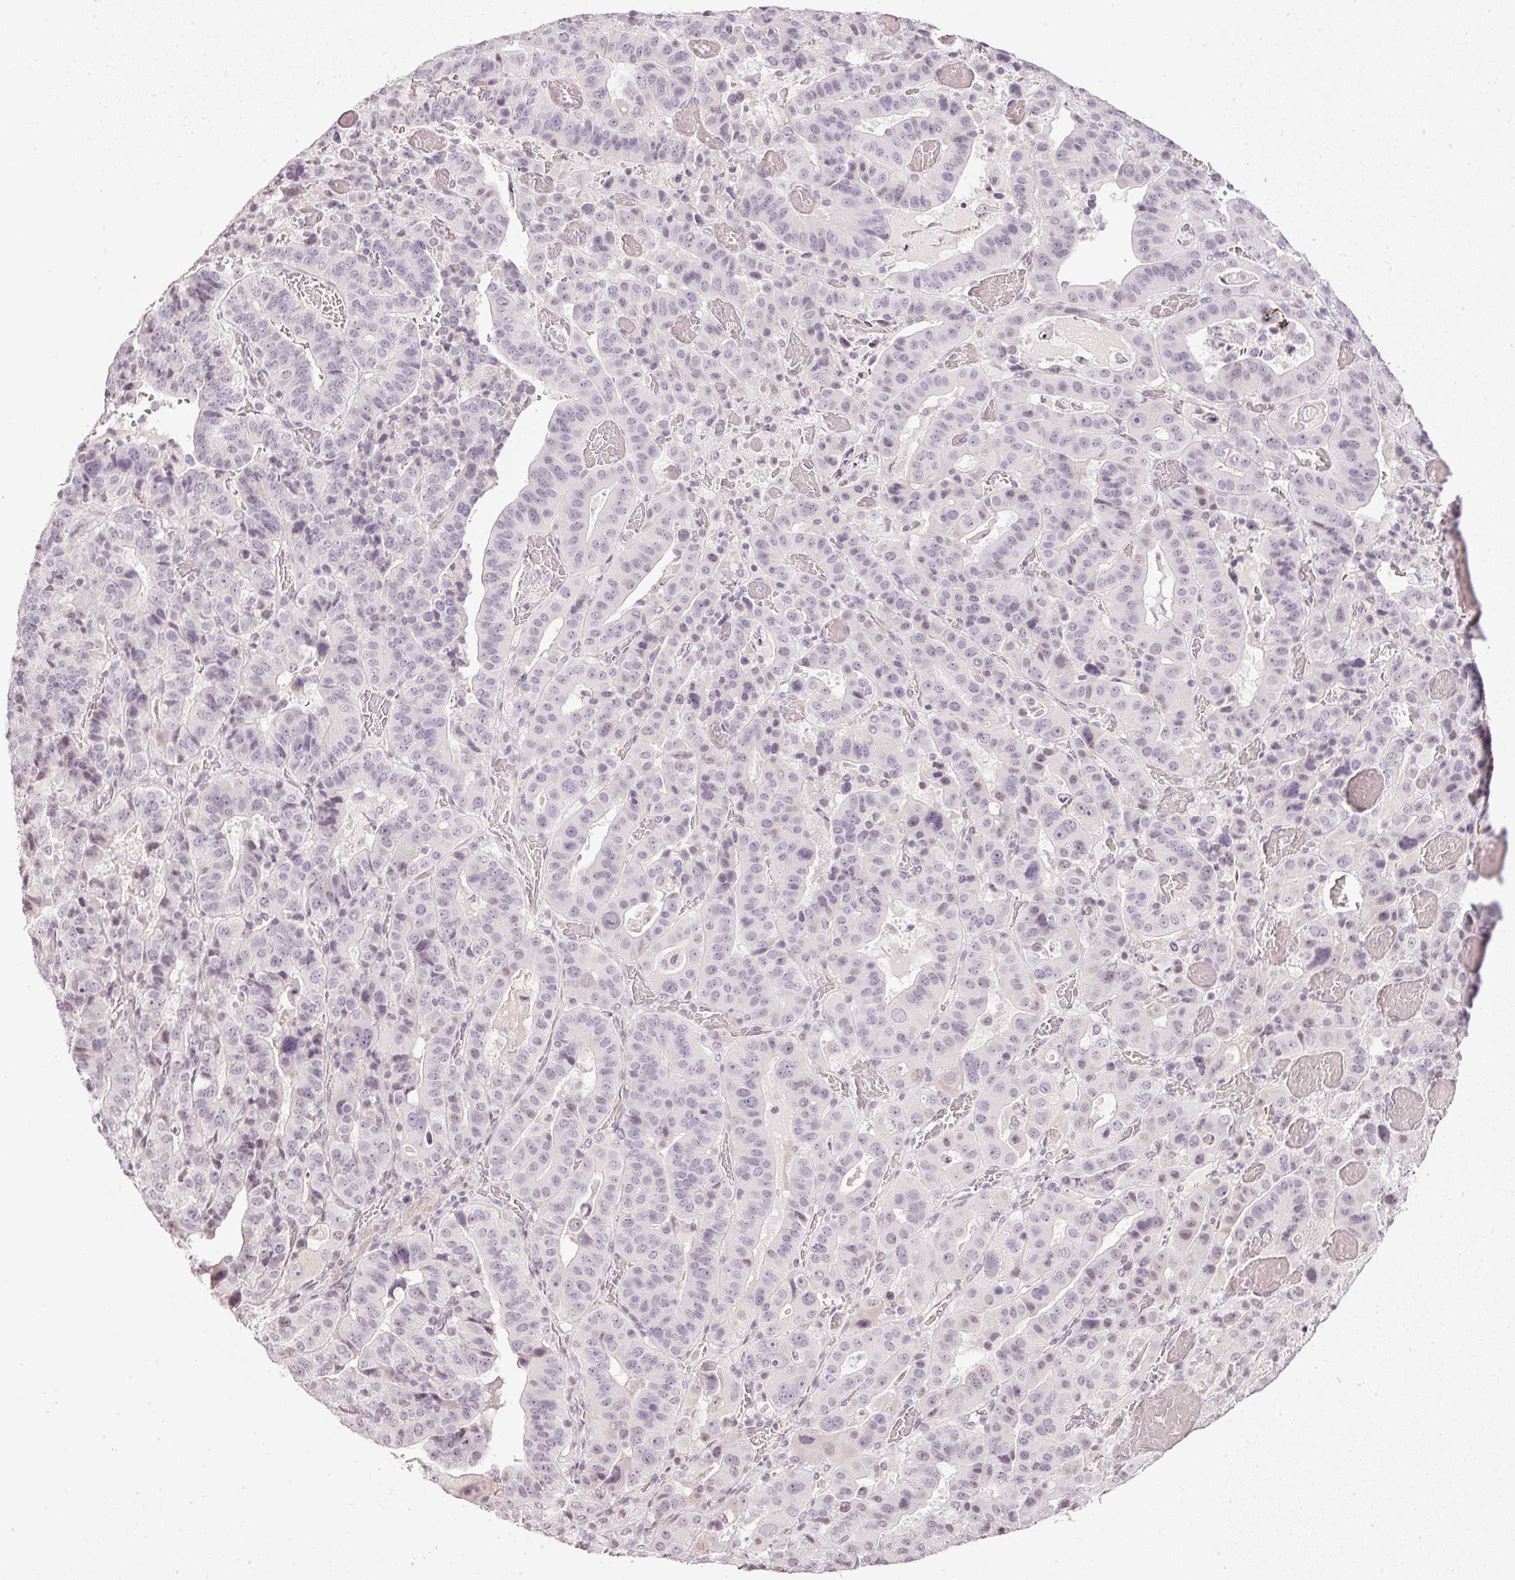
{"staining": {"intensity": "weak", "quantity": "<25%", "location": "nuclear"}, "tissue": "stomach cancer", "cell_type": "Tumor cells", "image_type": "cancer", "snomed": [{"axis": "morphology", "description": "Adenocarcinoma, NOS"}, {"axis": "topography", "description": "Stomach"}], "caption": "Immunohistochemistry of adenocarcinoma (stomach) shows no staining in tumor cells.", "gene": "NRDE2", "patient": {"sex": "male", "age": 48}}